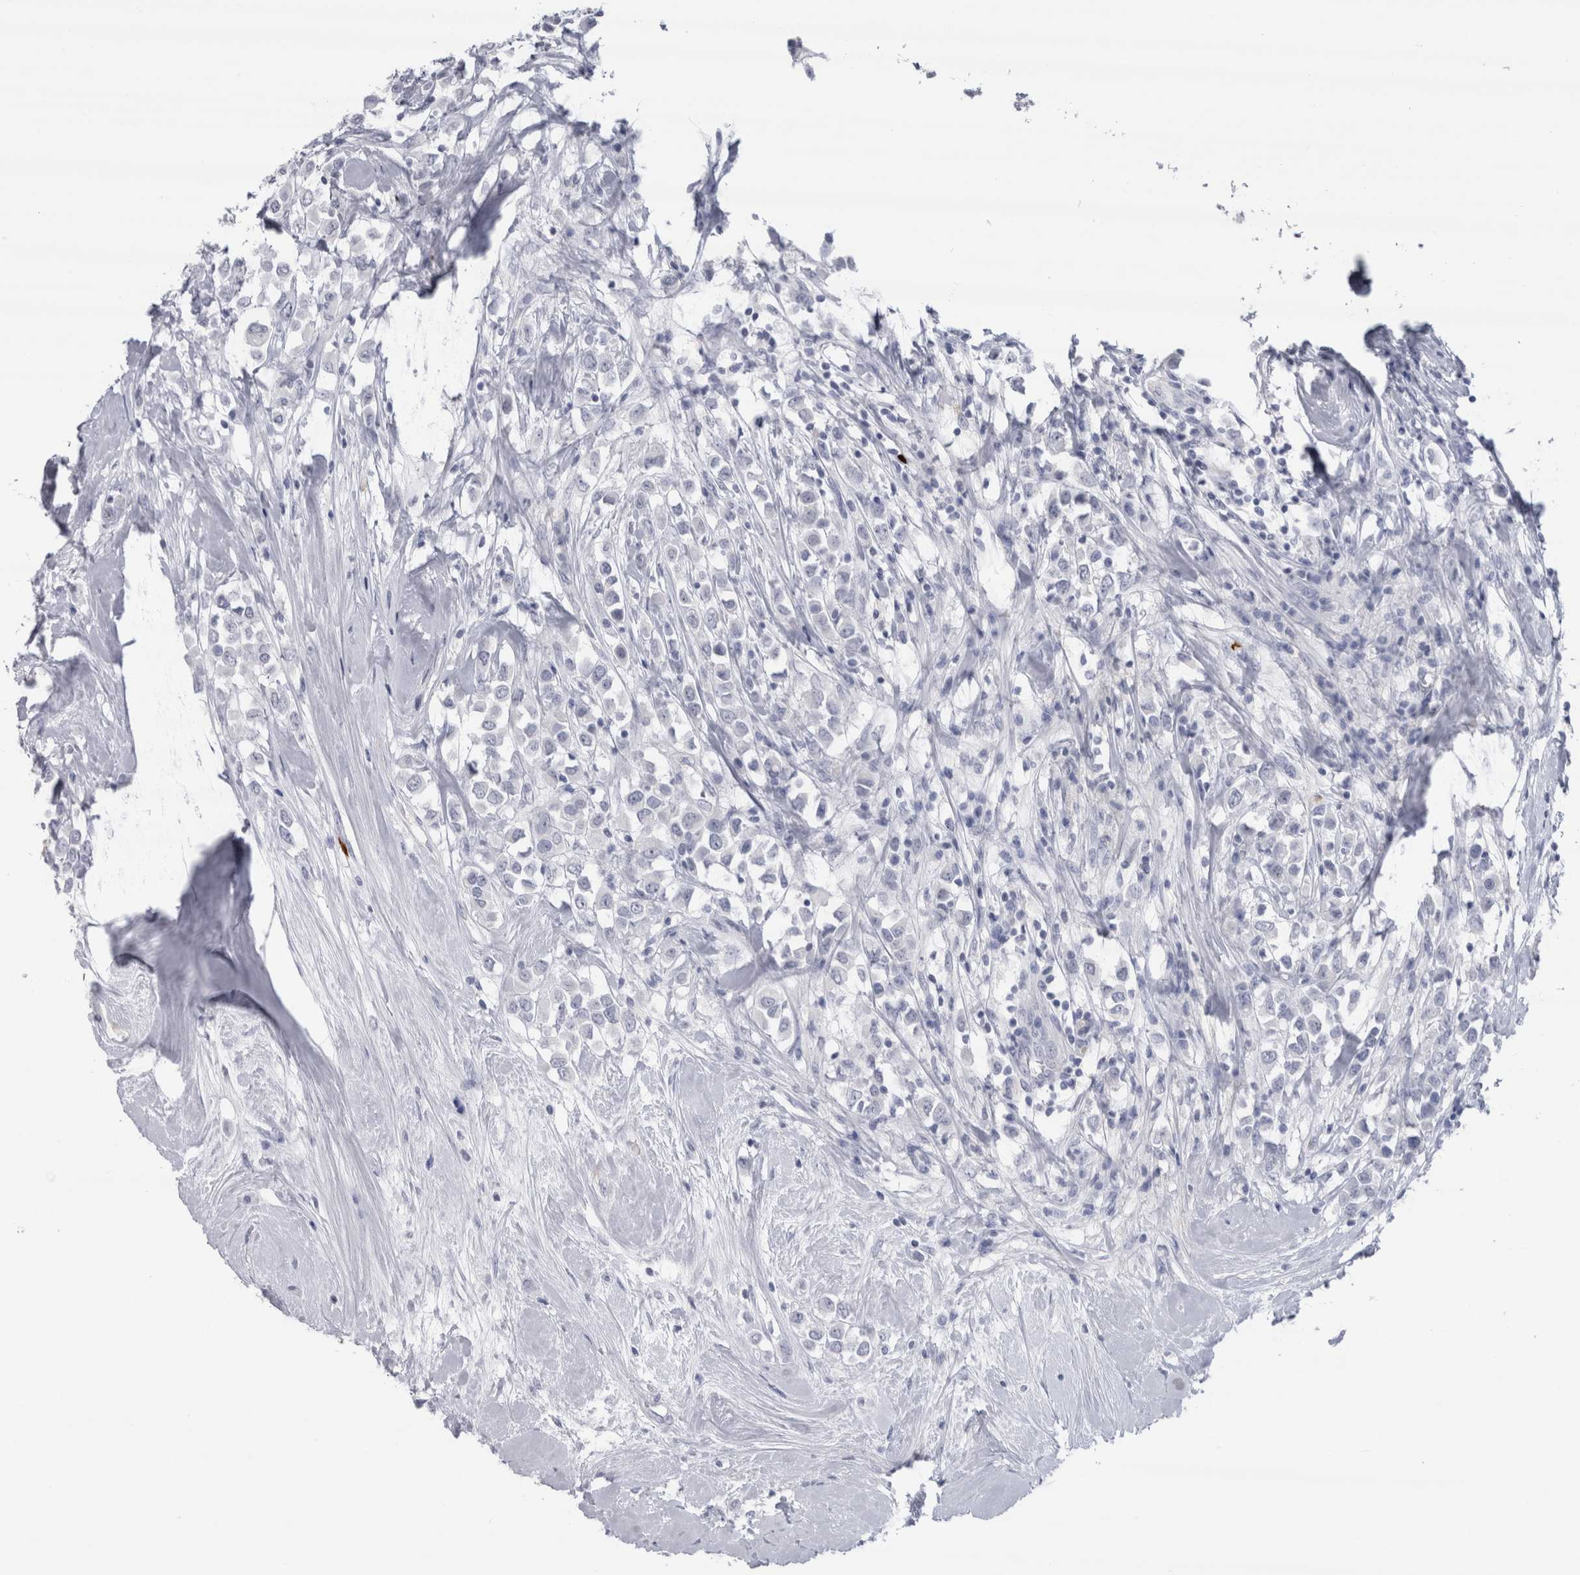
{"staining": {"intensity": "negative", "quantity": "none", "location": "none"}, "tissue": "breast cancer", "cell_type": "Tumor cells", "image_type": "cancer", "snomed": [{"axis": "morphology", "description": "Duct carcinoma"}, {"axis": "topography", "description": "Breast"}], "caption": "The micrograph shows no staining of tumor cells in breast cancer.", "gene": "CDH17", "patient": {"sex": "female", "age": 61}}